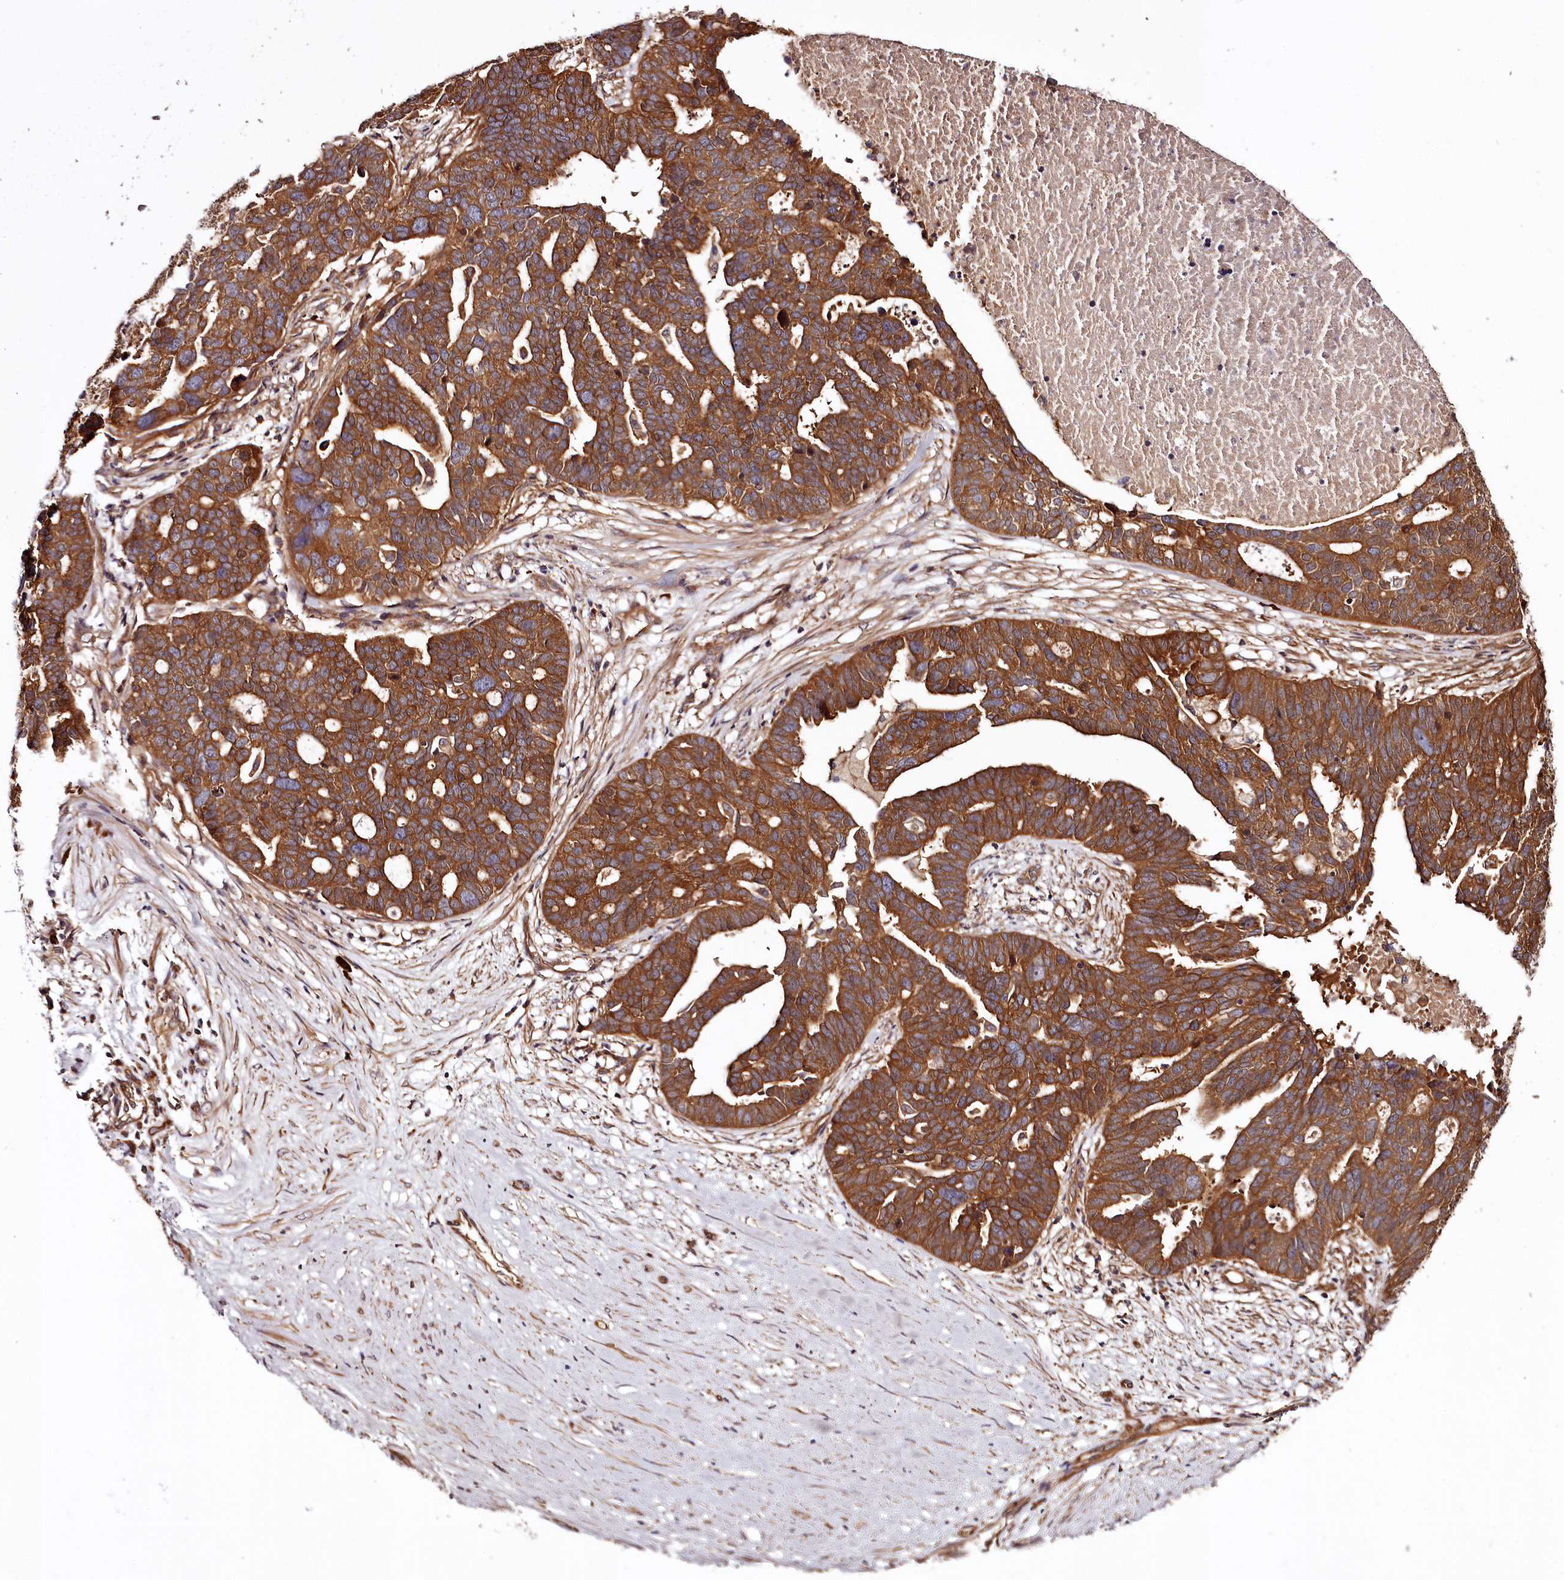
{"staining": {"intensity": "strong", "quantity": ">75%", "location": "cytoplasmic/membranous"}, "tissue": "ovarian cancer", "cell_type": "Tumor cells", "image_type": "cancer", "snomed": [{"axis": "morphology", "description": "Cystadenocarcinoma, serous, NOS"}, {"axis": "topography", "description": "Ovary"}], "caption": "Ovarian serous cystadenocarcinoma stained for a protein displays strong cytoplasmic/membranous positivity in tumor cells.", "gene": "TARS1", "patient": {"sex": "female", "age": 59}}